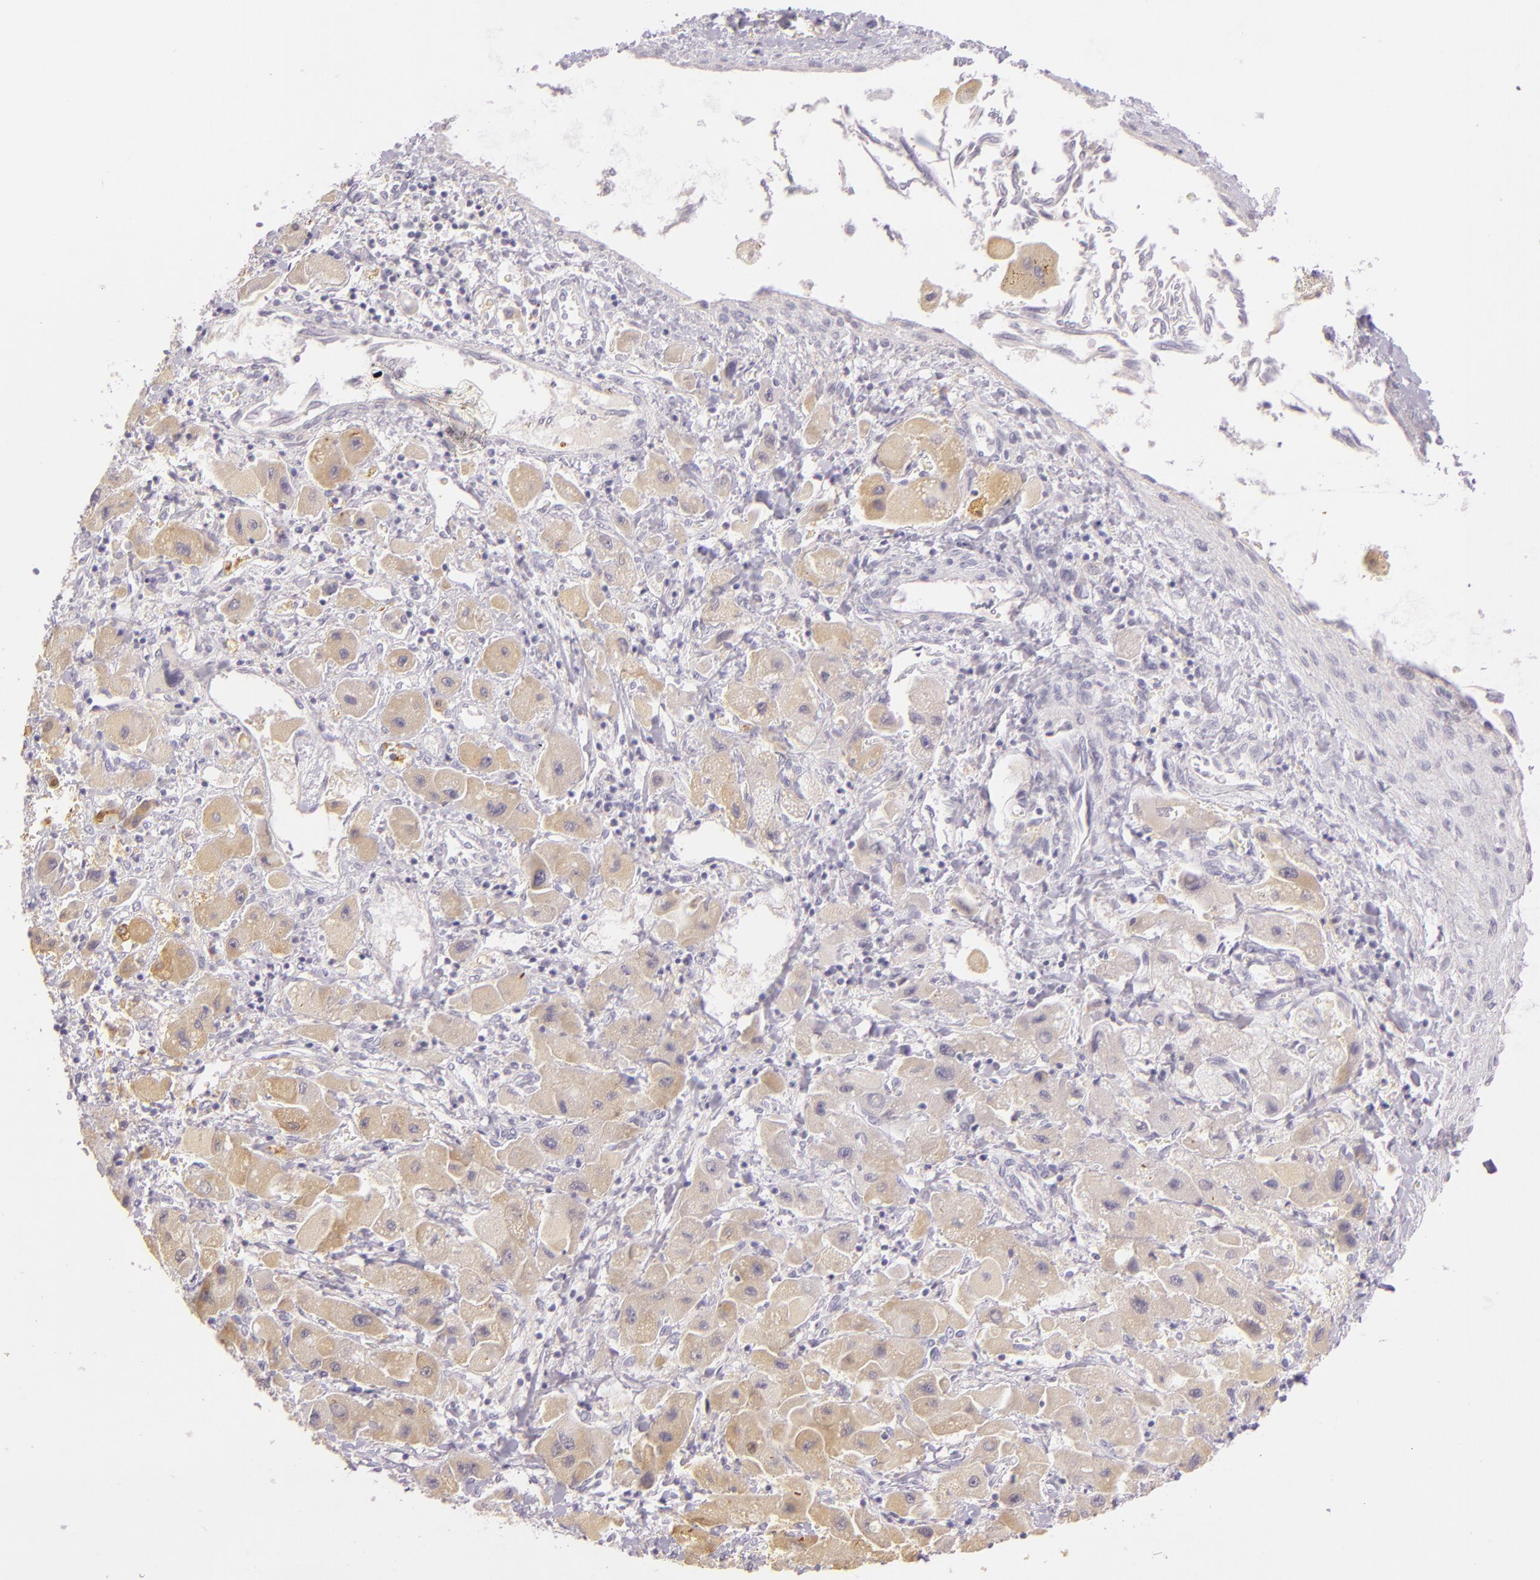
{"staining": {"intensity": "weak", "quantity": "25%-75%", "location": "cytoplasmic/membranous"}, "tissue": "liver cancer", "cell_type": "Tumor cells", "image_type": "cancer", "snomed": [{"axis": "morphology", "description": "Carcinoma, Hepatocellular, NOS"}, {"axis": "topography", "description": "Liver"}], "caption": "Human hepatocellular carcinoma (liver) stained with a protein marker shows weak staining in tumor cells.", "gene": "CBS", "patient": {"sex": "male", "age": 24}}